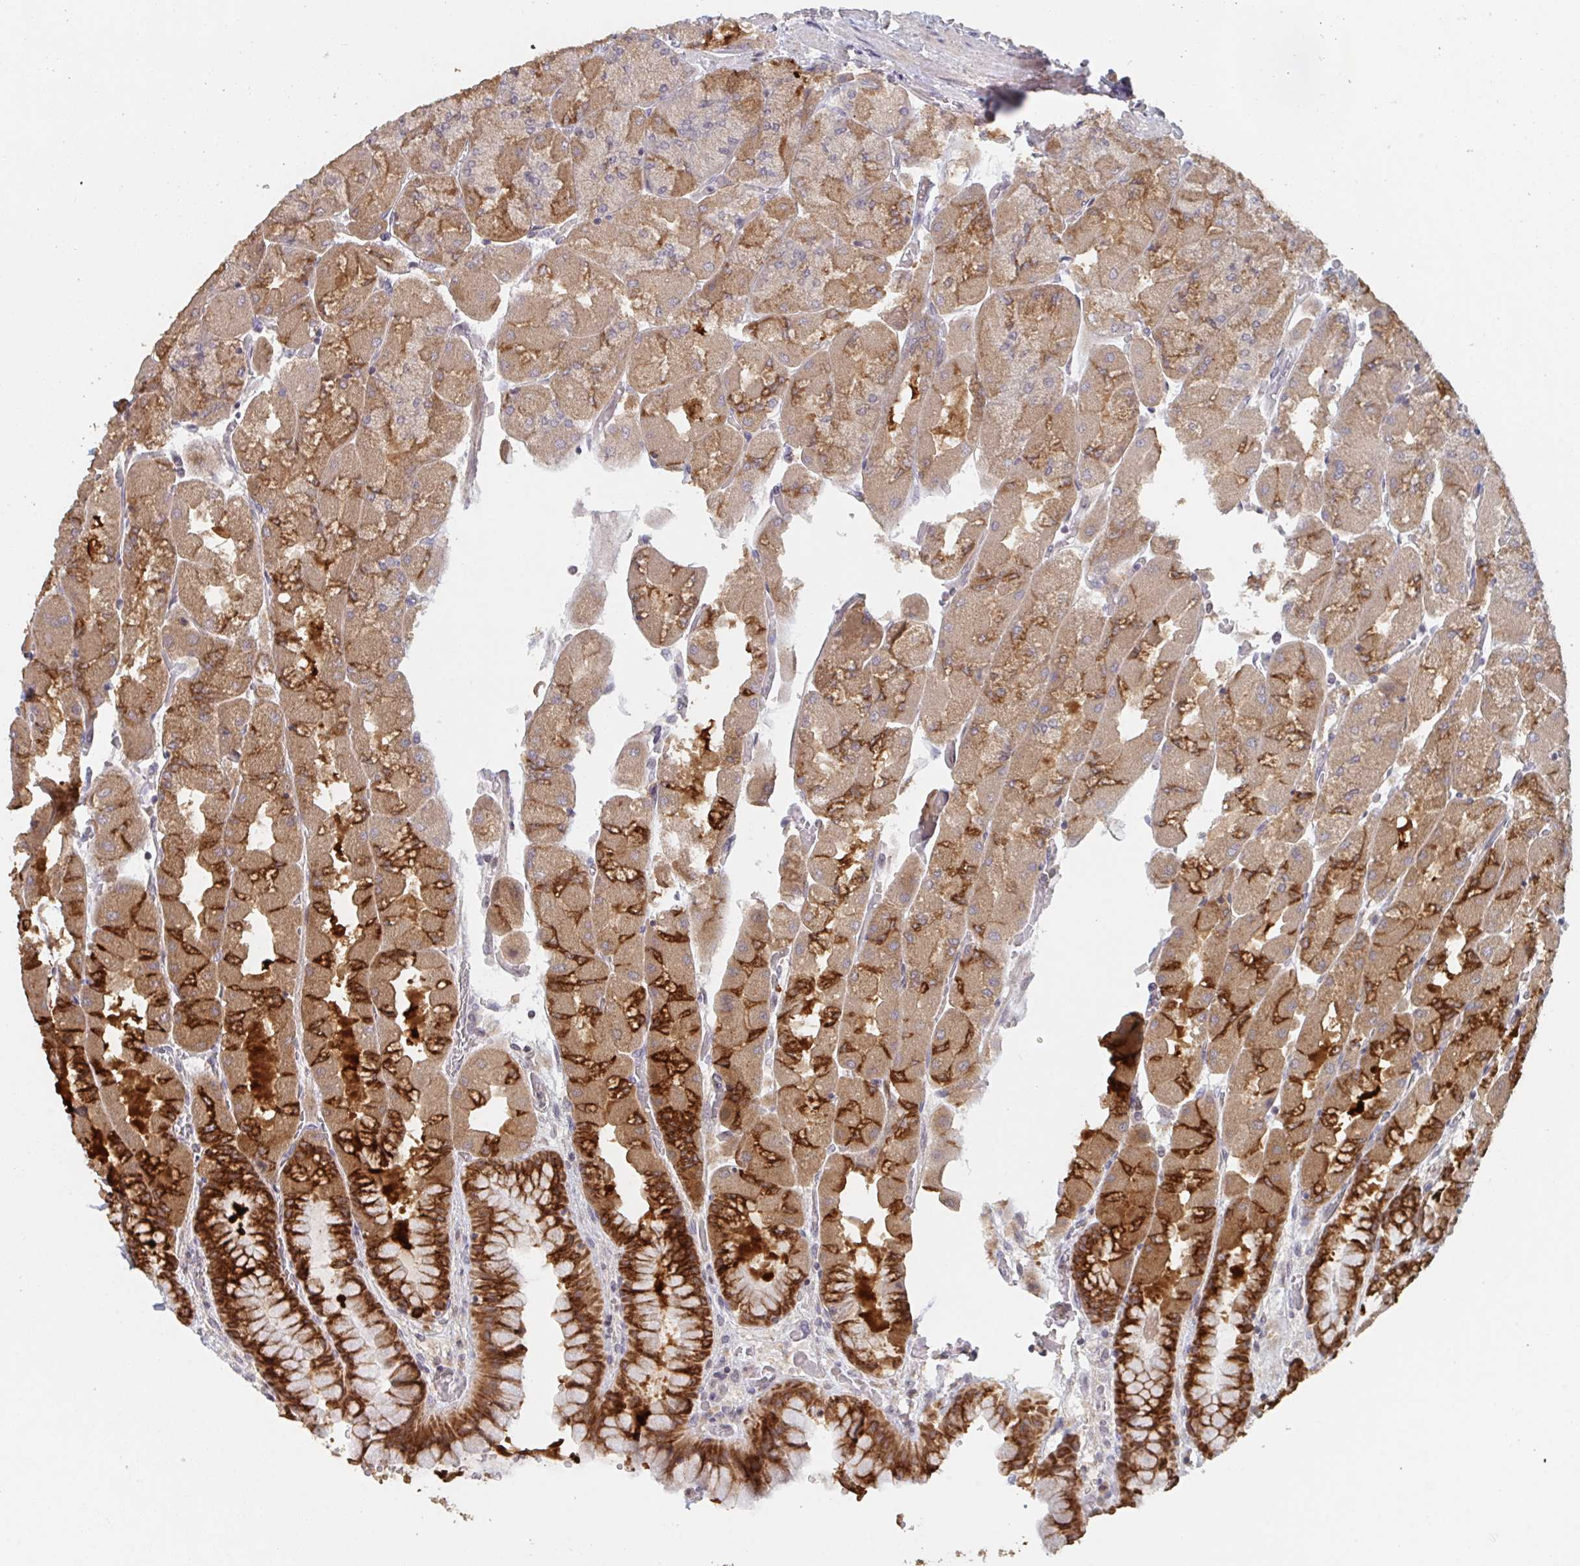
{"staining": {"intensity": "strong", "quantity": ">75%", "location": "cytoplasmic/membranous"}, "tissue": "stomach", "cell_type": "Glandular cells", "image_type": "normal", "snomed": [{"axis": "morphology", "description": "Normal tissue, NOS"}, {"axis": "topography", "description": "Stomach"}], "caption": "Protein analysis of benign stomach displays strong cytoplasmic/membranous positivity in approximately >75% of glandular cells. Immunohistochemistry (ihc) stains the protein in brown and the nuclei are stained blue.", "gene": "DCST1", "patient": {"sex": "female", "age": 61}}